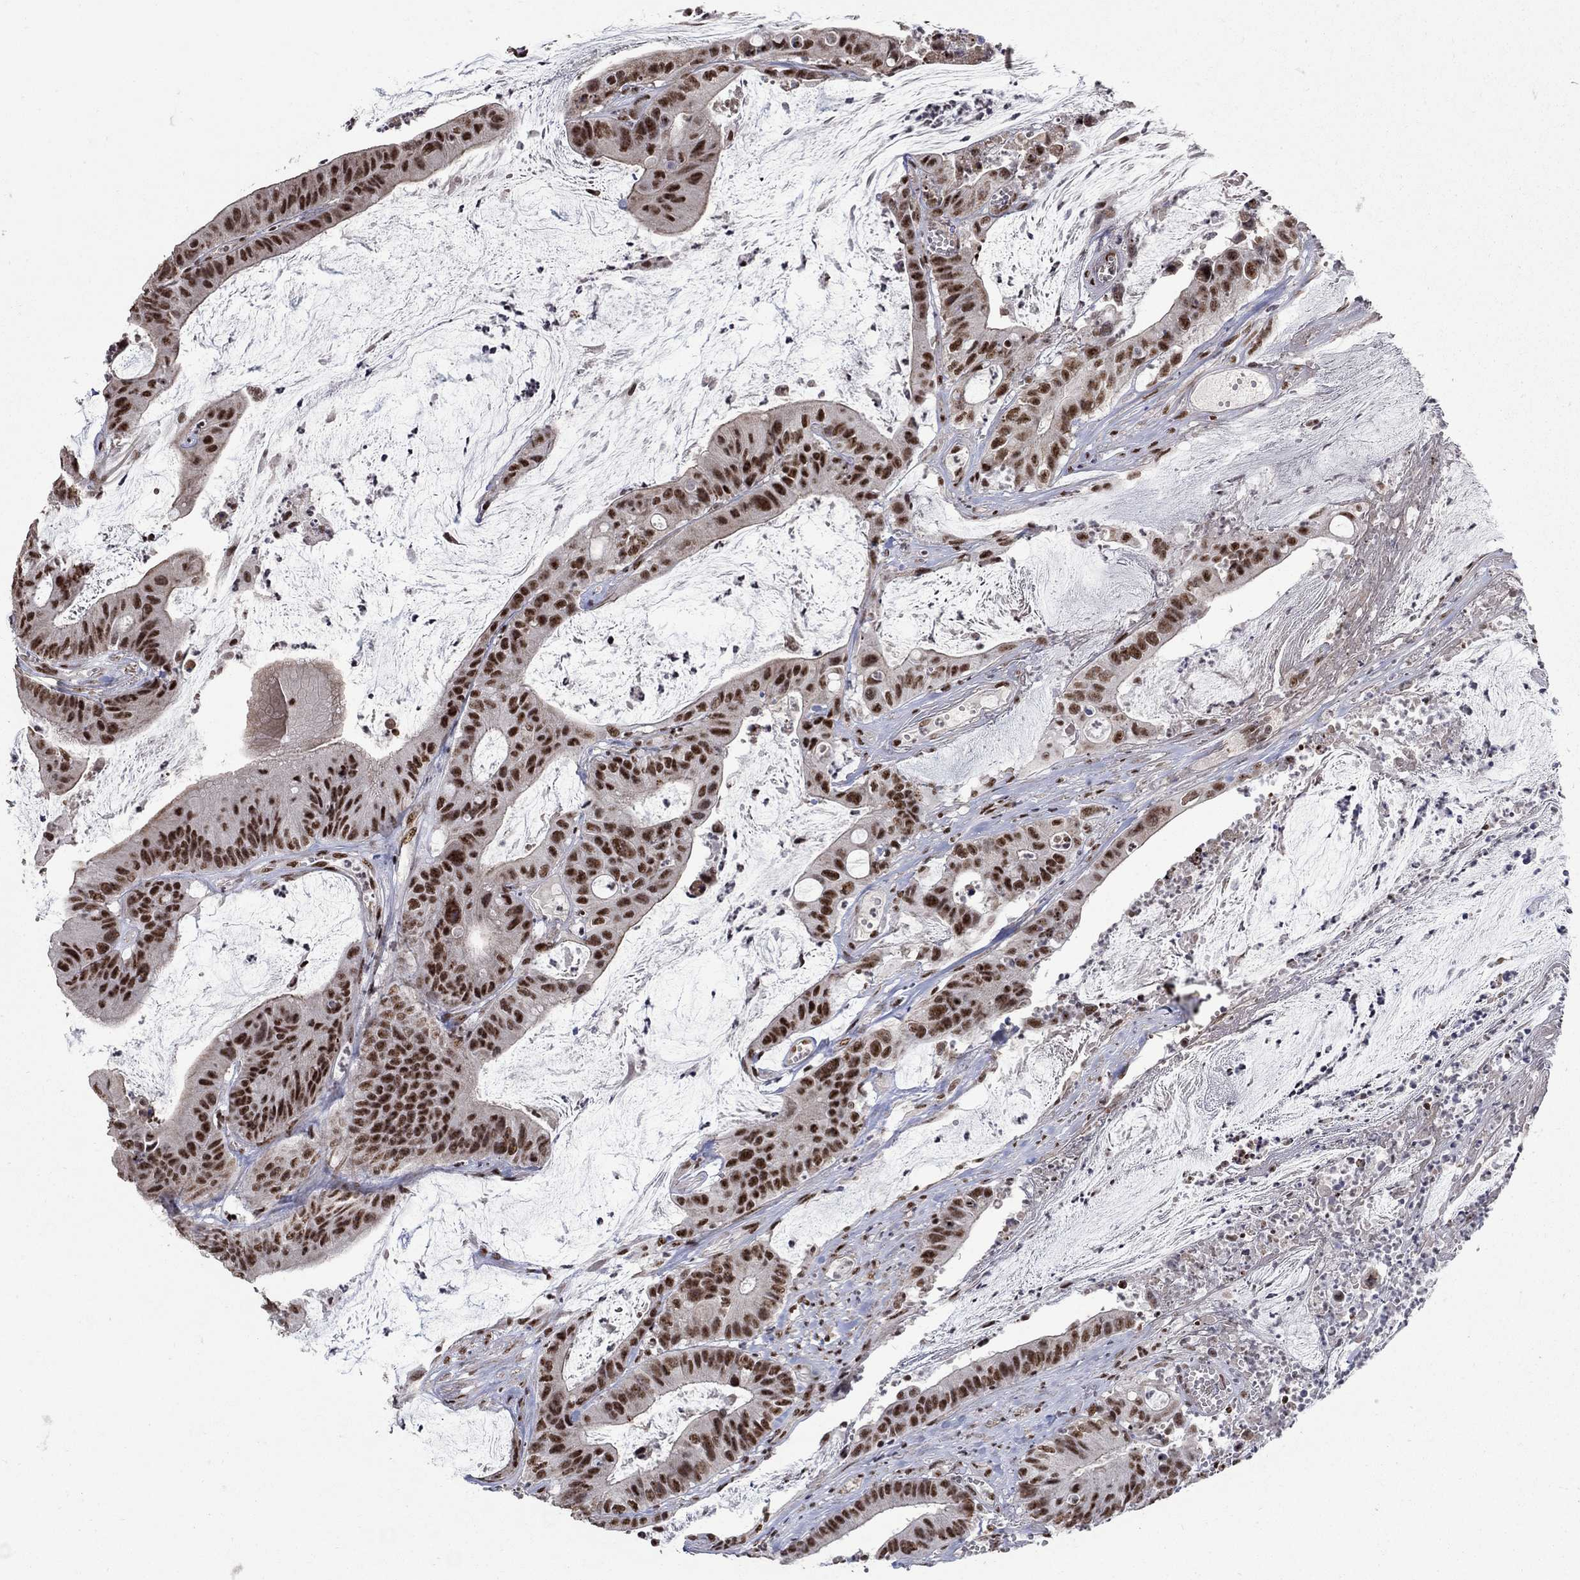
{"staining": {"intensity": "strong", "quantity": ">75%", "location": "nuclear"}, "tissue": "colorectal cancer", "cell_type": "Tumor cells", "image_type": "cancer", "snomed": [{"axis": "morphology", "description": "Adenocarcinoma, NOS"}, {"axis": "topography", "description": "Colon"}], "caption": "Immunohistochemistry of human colorectal adenocarcinoma demonstrates high levels of strong nuclear staining in about >75% of tumor cells.", "gene": "PNISR", "patient": {"sex": "female", "age": 69}}